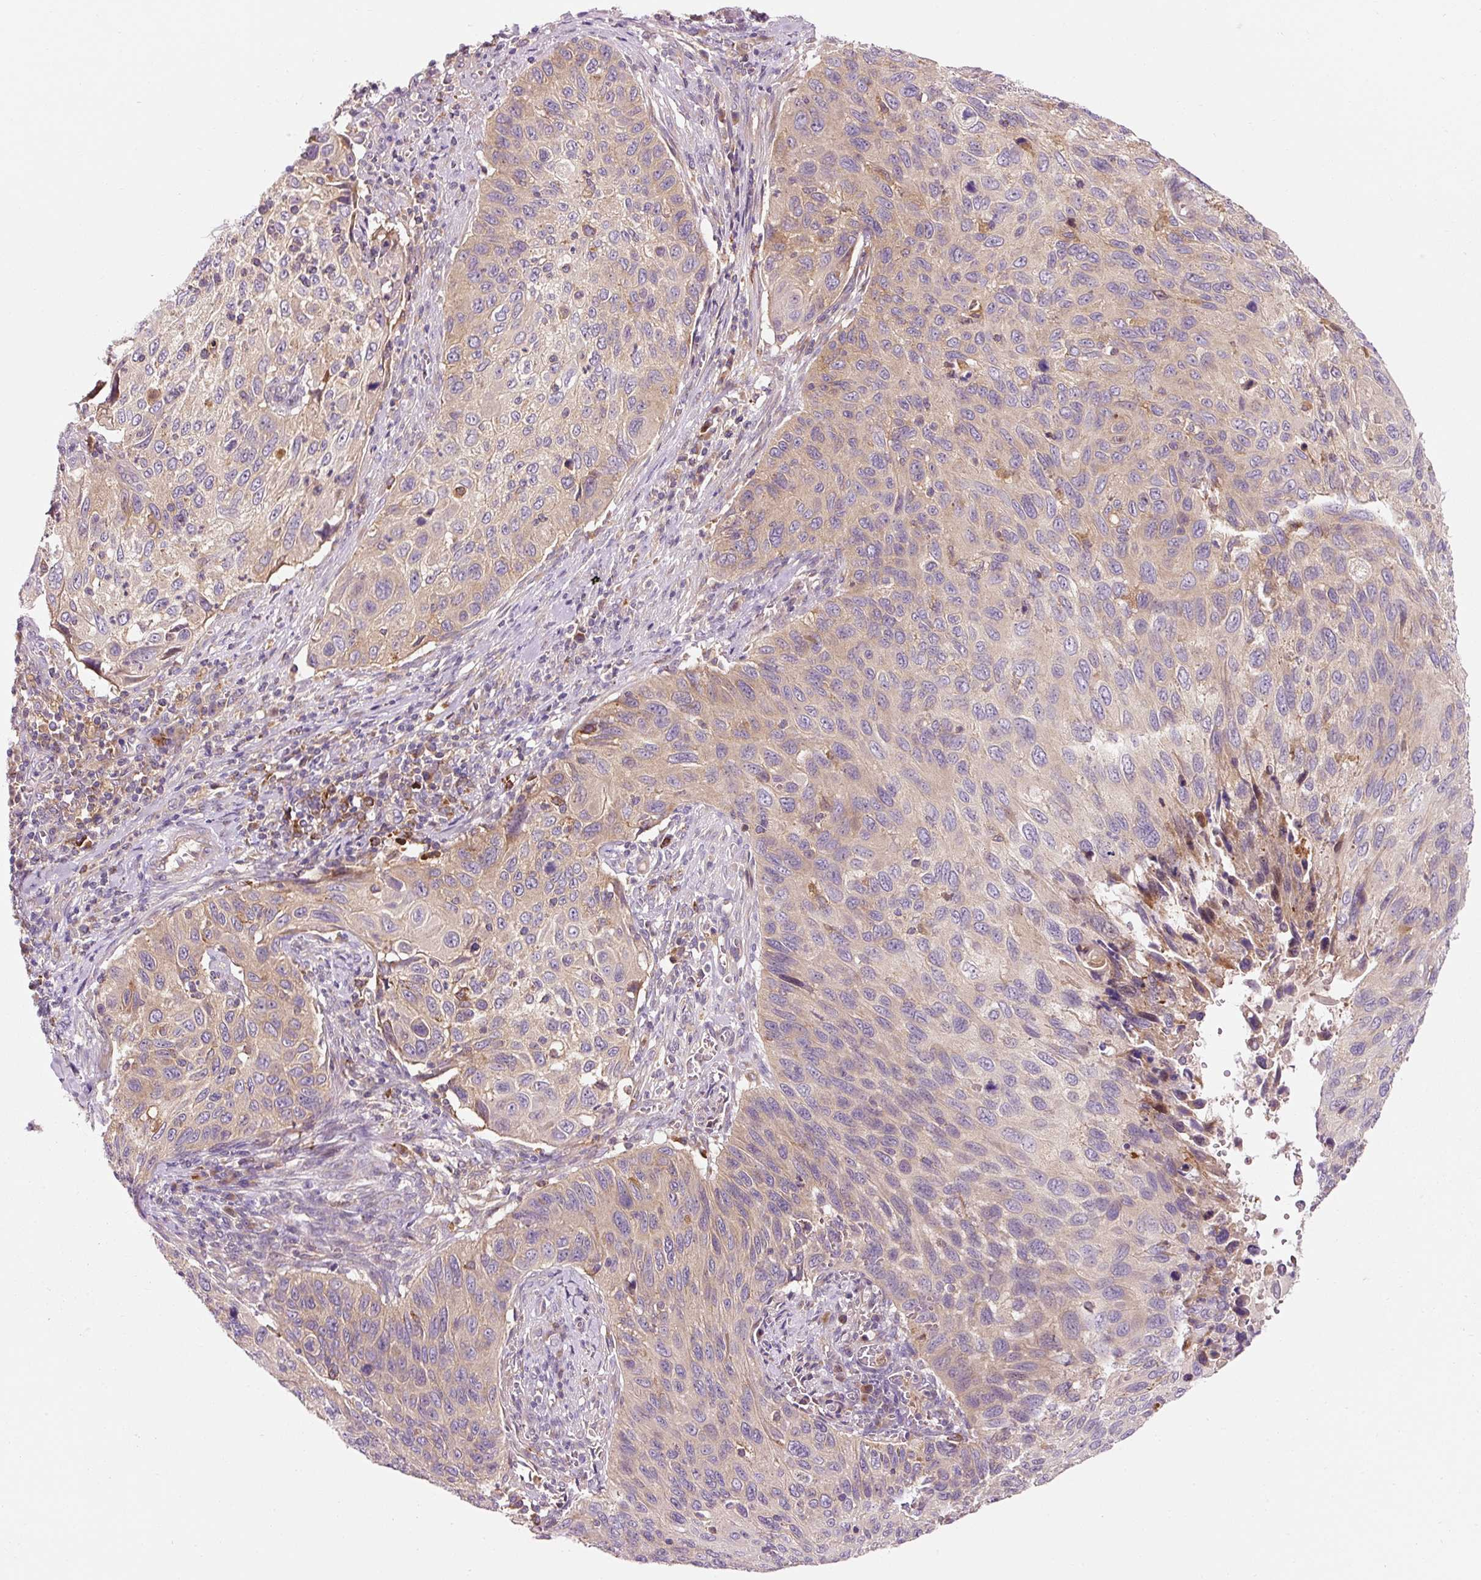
{"staining": {"intensity": "weak", "quantity": "25%-75%", "location": "cytoplasmic/membranous"}, "tissue": "cervical cancer", "cell_type": "Tumor cells", "image_type": "cancer", "snomed": [{"axis": "morphology", "description": "Squamous cell carcinoma, NOS"}, {"axis": "topography", "description": "Cervix"}], "caption": "A high-resolution histopathology image shows immunohistochemistry (IHC) staining of cervical cancer (squamous cell carcinoma), which exhibits weak cytoplasmic/membranous expression in about 25%-75% of tumor cells.", "gene": "NAPA", "patient": {"sex": "female", "age": 70}}